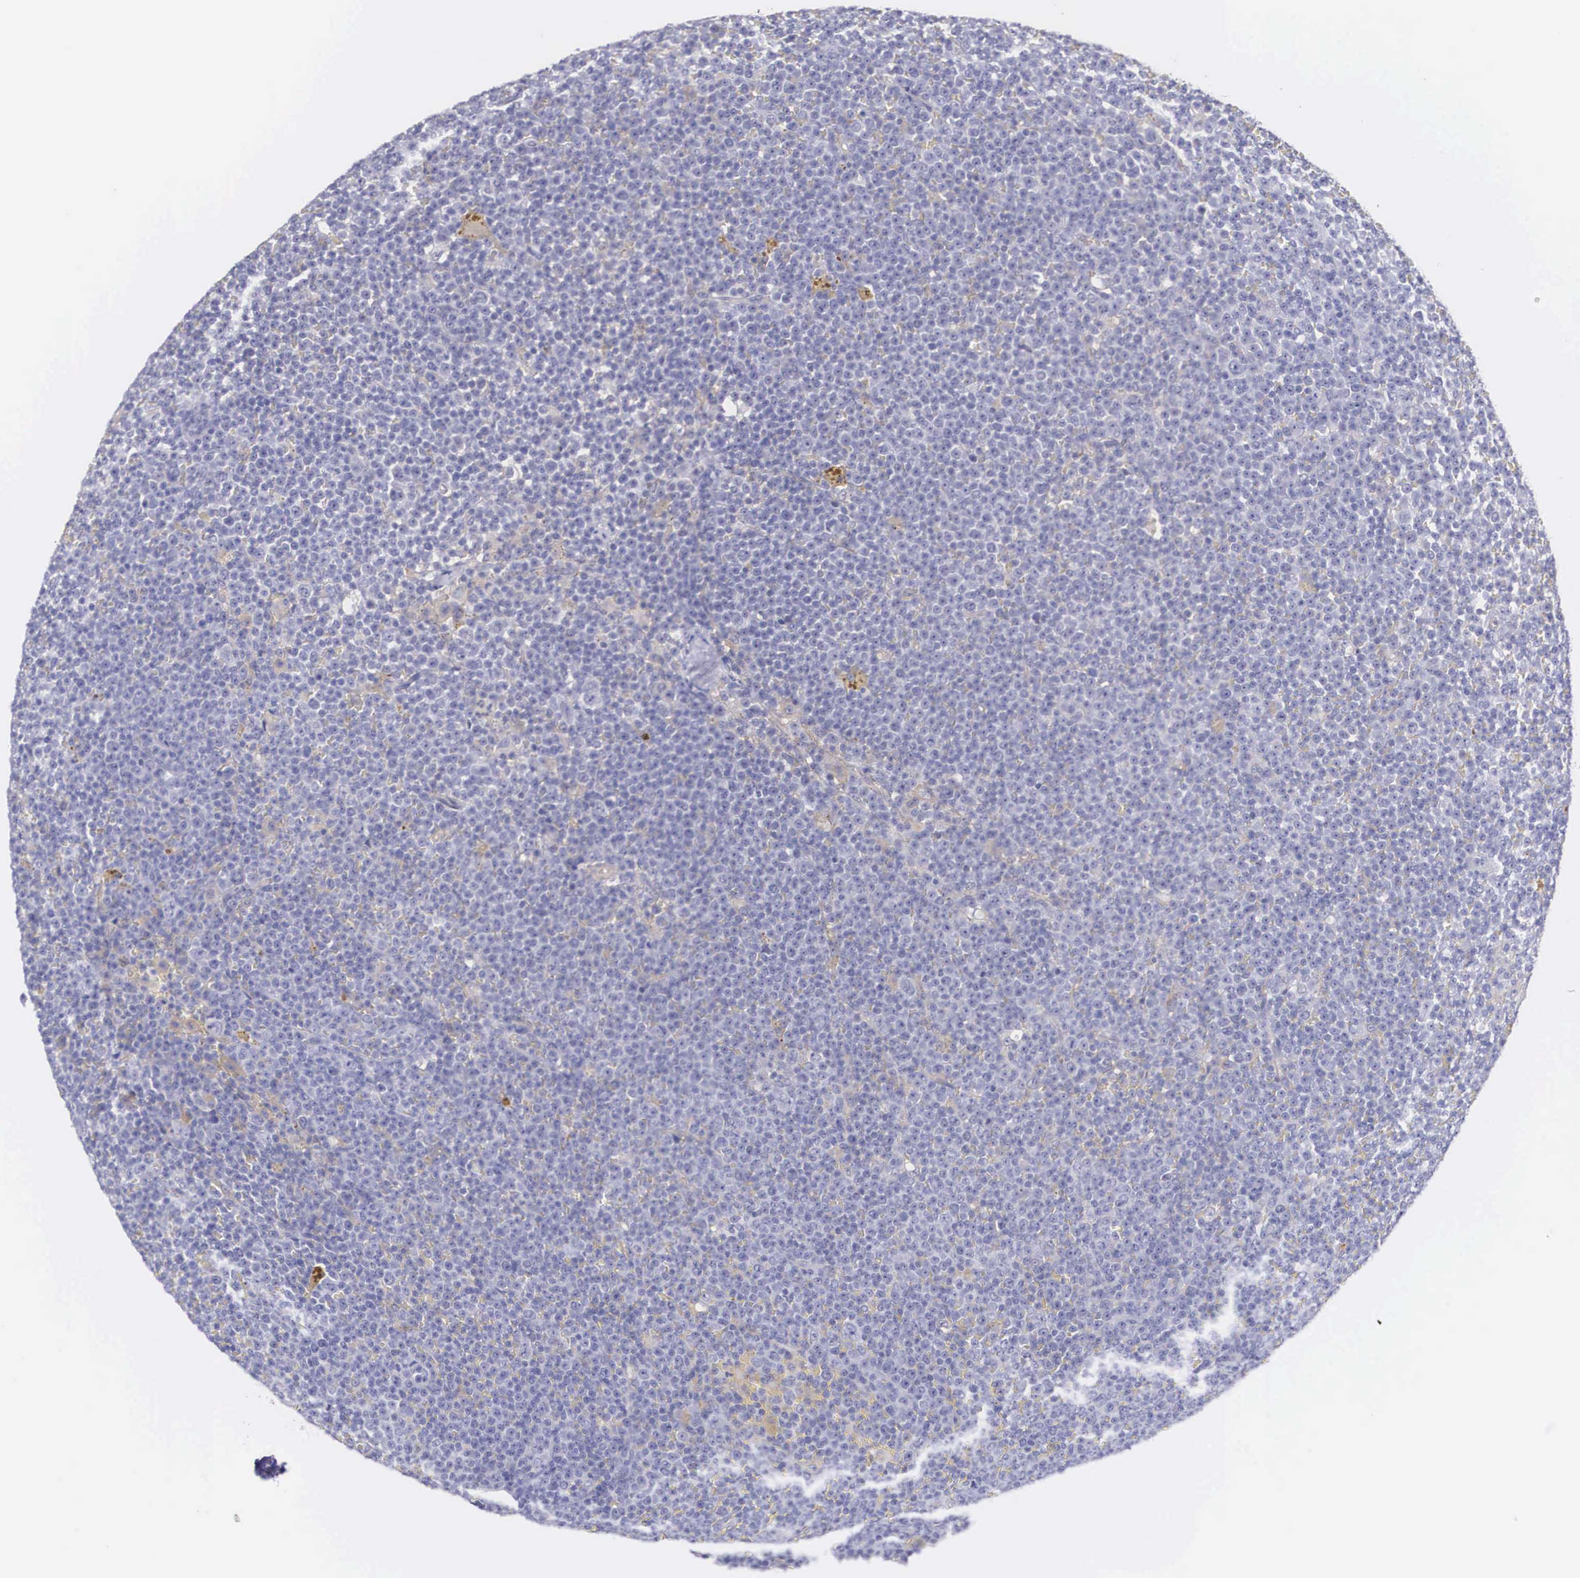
{"staining": {"intensity": "negative", "quantity": "none", "location": "none"}, "tissue": "lymphoma", "cell_type": "Tumor cells", "image_type": "cancer", "snomed": [{"axis": "morphology", "description": "Malignant lymphoma, non-Hodgkin's type, Low grade"}, {"axis": "topography", "description": "Lymph node"}], "caption": "Tumor cells show no significant staining in malignant lymphoma, non-Hodgkin's type (low-grade).", "gene": "NR4A2", "patient": {"sex": "male", "age": 50}}